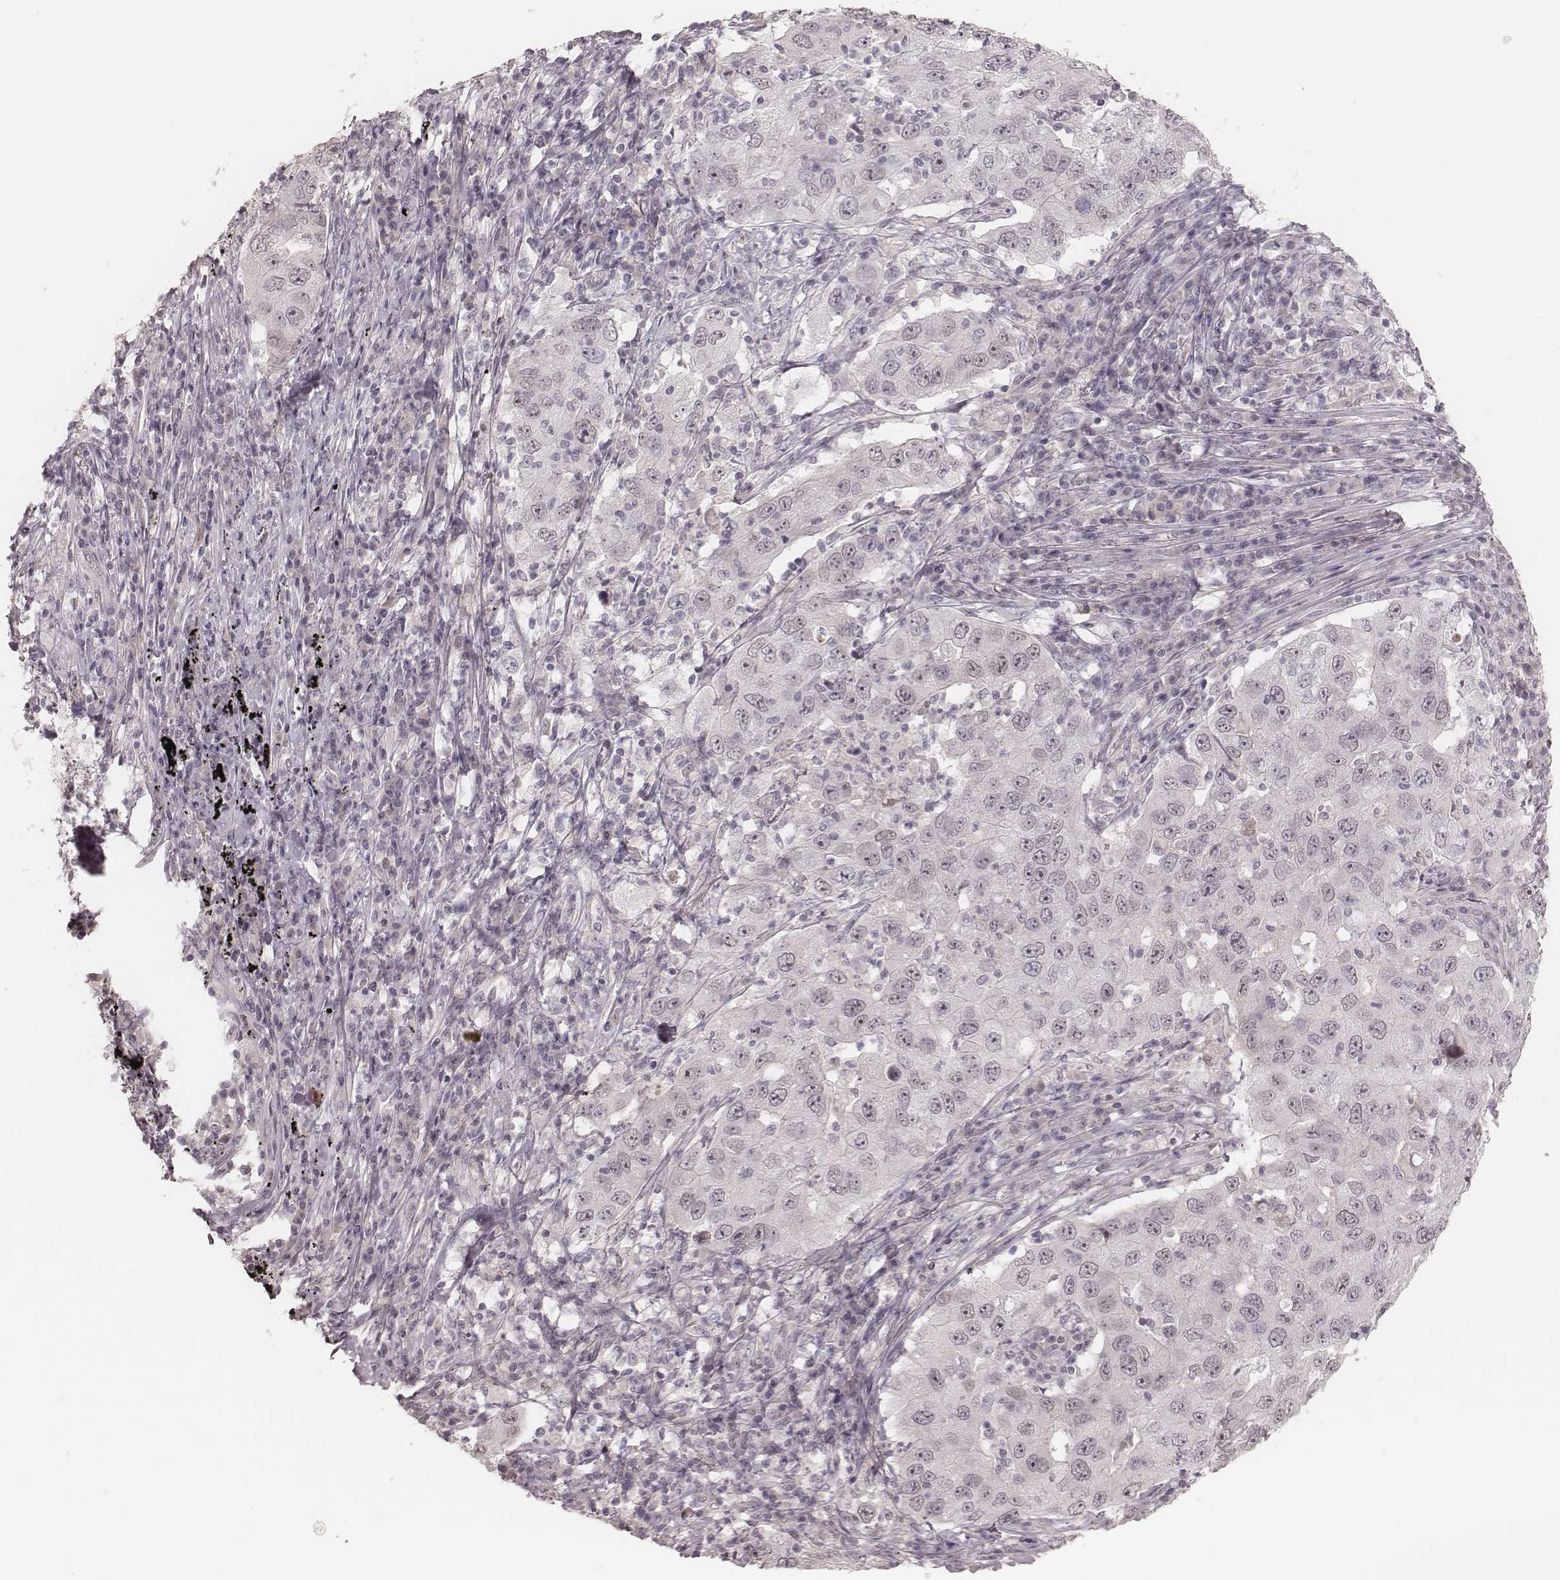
{"staining": {"intensity": "negative", "quantity": "none", "location": "none"}, "tissue": "lung cancer", "cell_type": "Tumor cells", "image_type": "cancer", "snomed": [{"axis": "morphology", "description": "Adenocarcinoma, NOS"}, {"axis": "topography", "description": "Lung"}], "caption": "Protein analysis of lung cancer (adenocarcinoma) exhibits no significant positivity in tumor cells.", "gene": "FAM13B", "patient": {"sex": "male", "age": 73}}